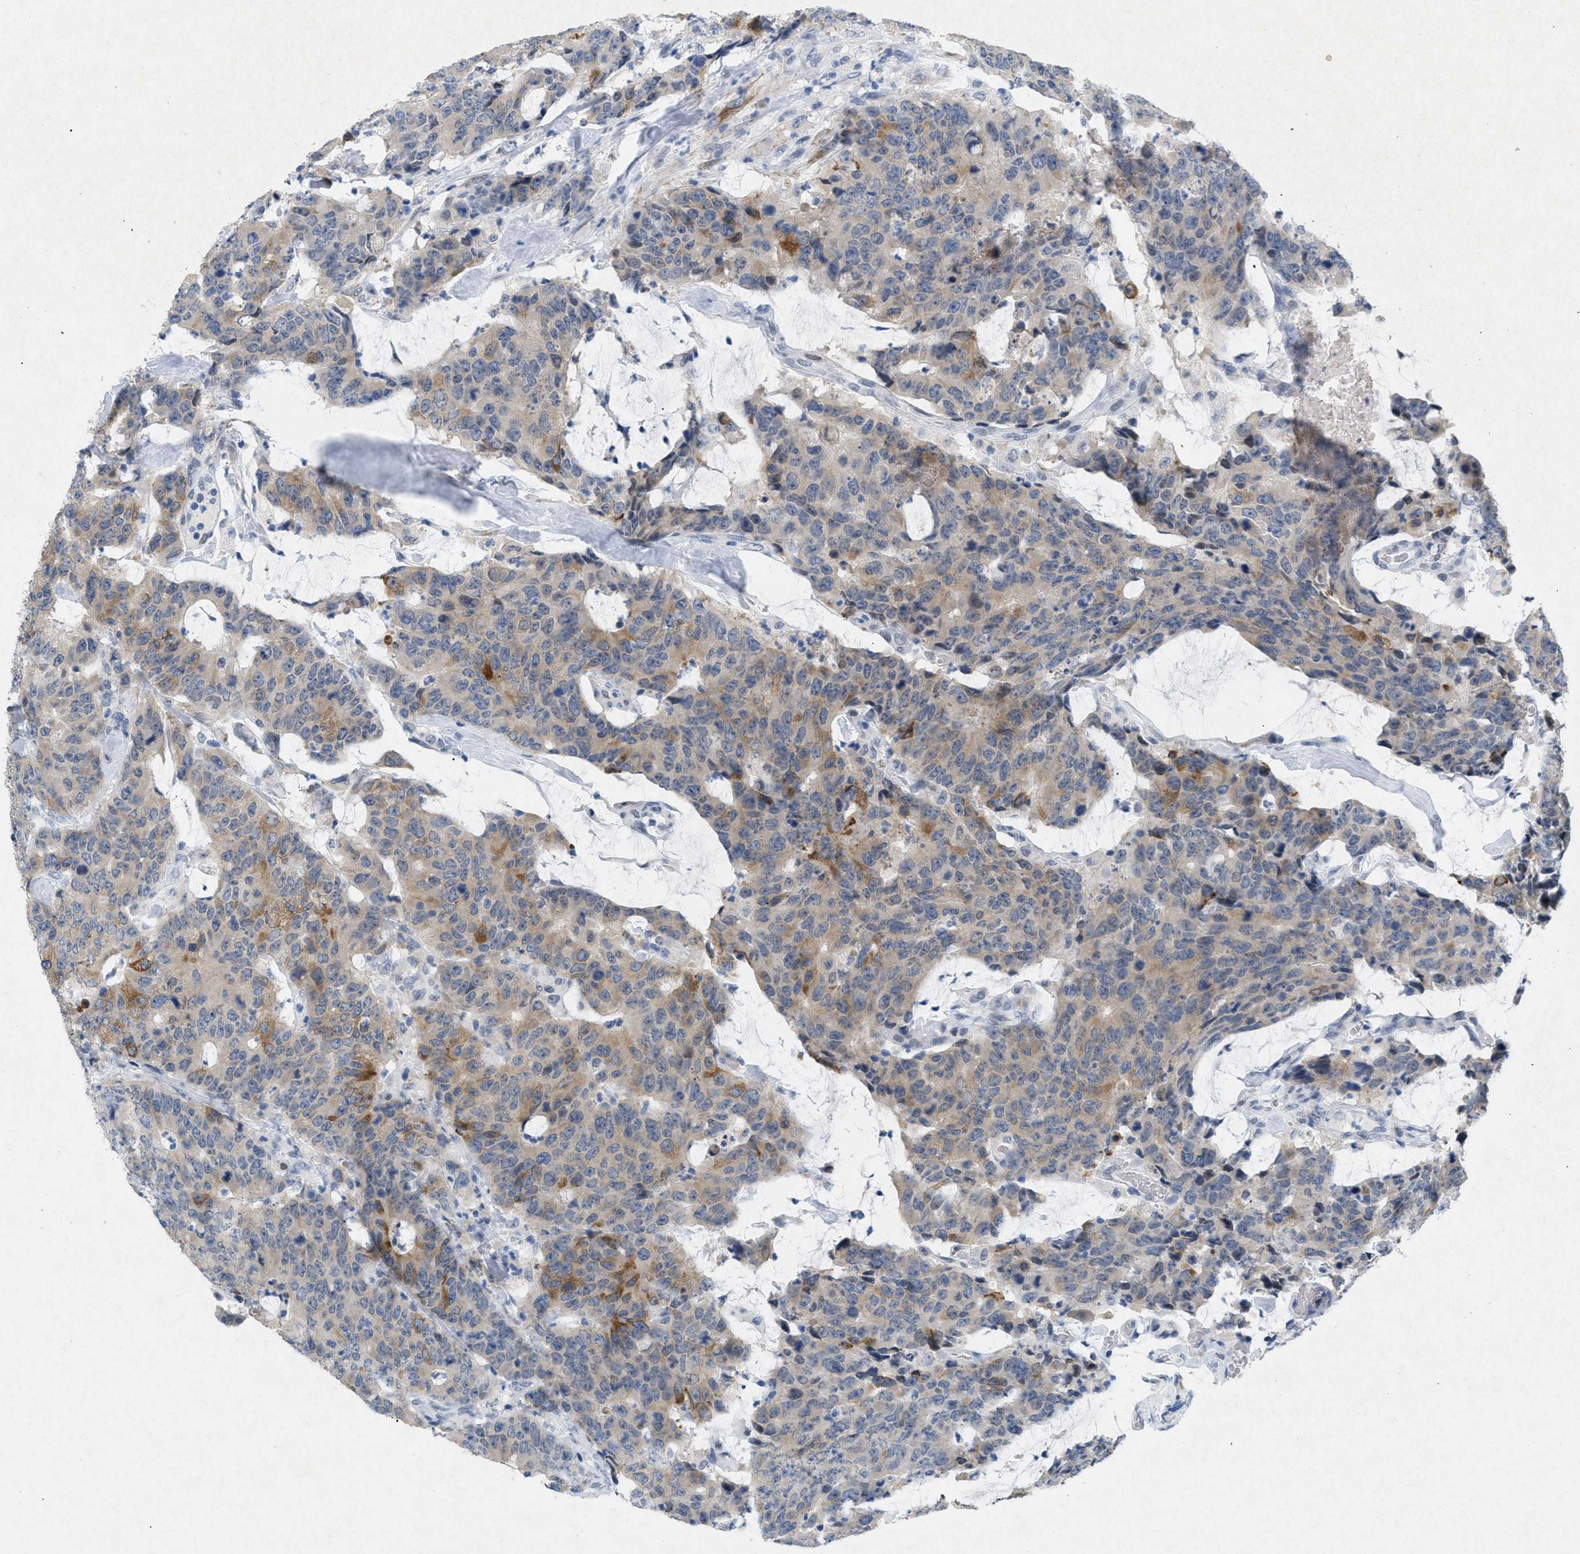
{"staining": {"intensity": "moderate", "quantity": "<25%", "location": "cytoplasmic/membranous"}, "tissue": "colorectal cancer", "cell_type": "Tumor cells", "image_type": "cancer", "snomed": [{"axis": "morphology", "description": "Adenocarcinoma, NOS"}, {"axis": "topography", "description": "Colon"}], "caption": "IHC of colorectal adenocarcinoma displays low levels of moderate cytoplasmic/membranous expression in about <25% of tumor cells.", "gene": "TASOR", "patient": {"sex": "female", "age": 86}}